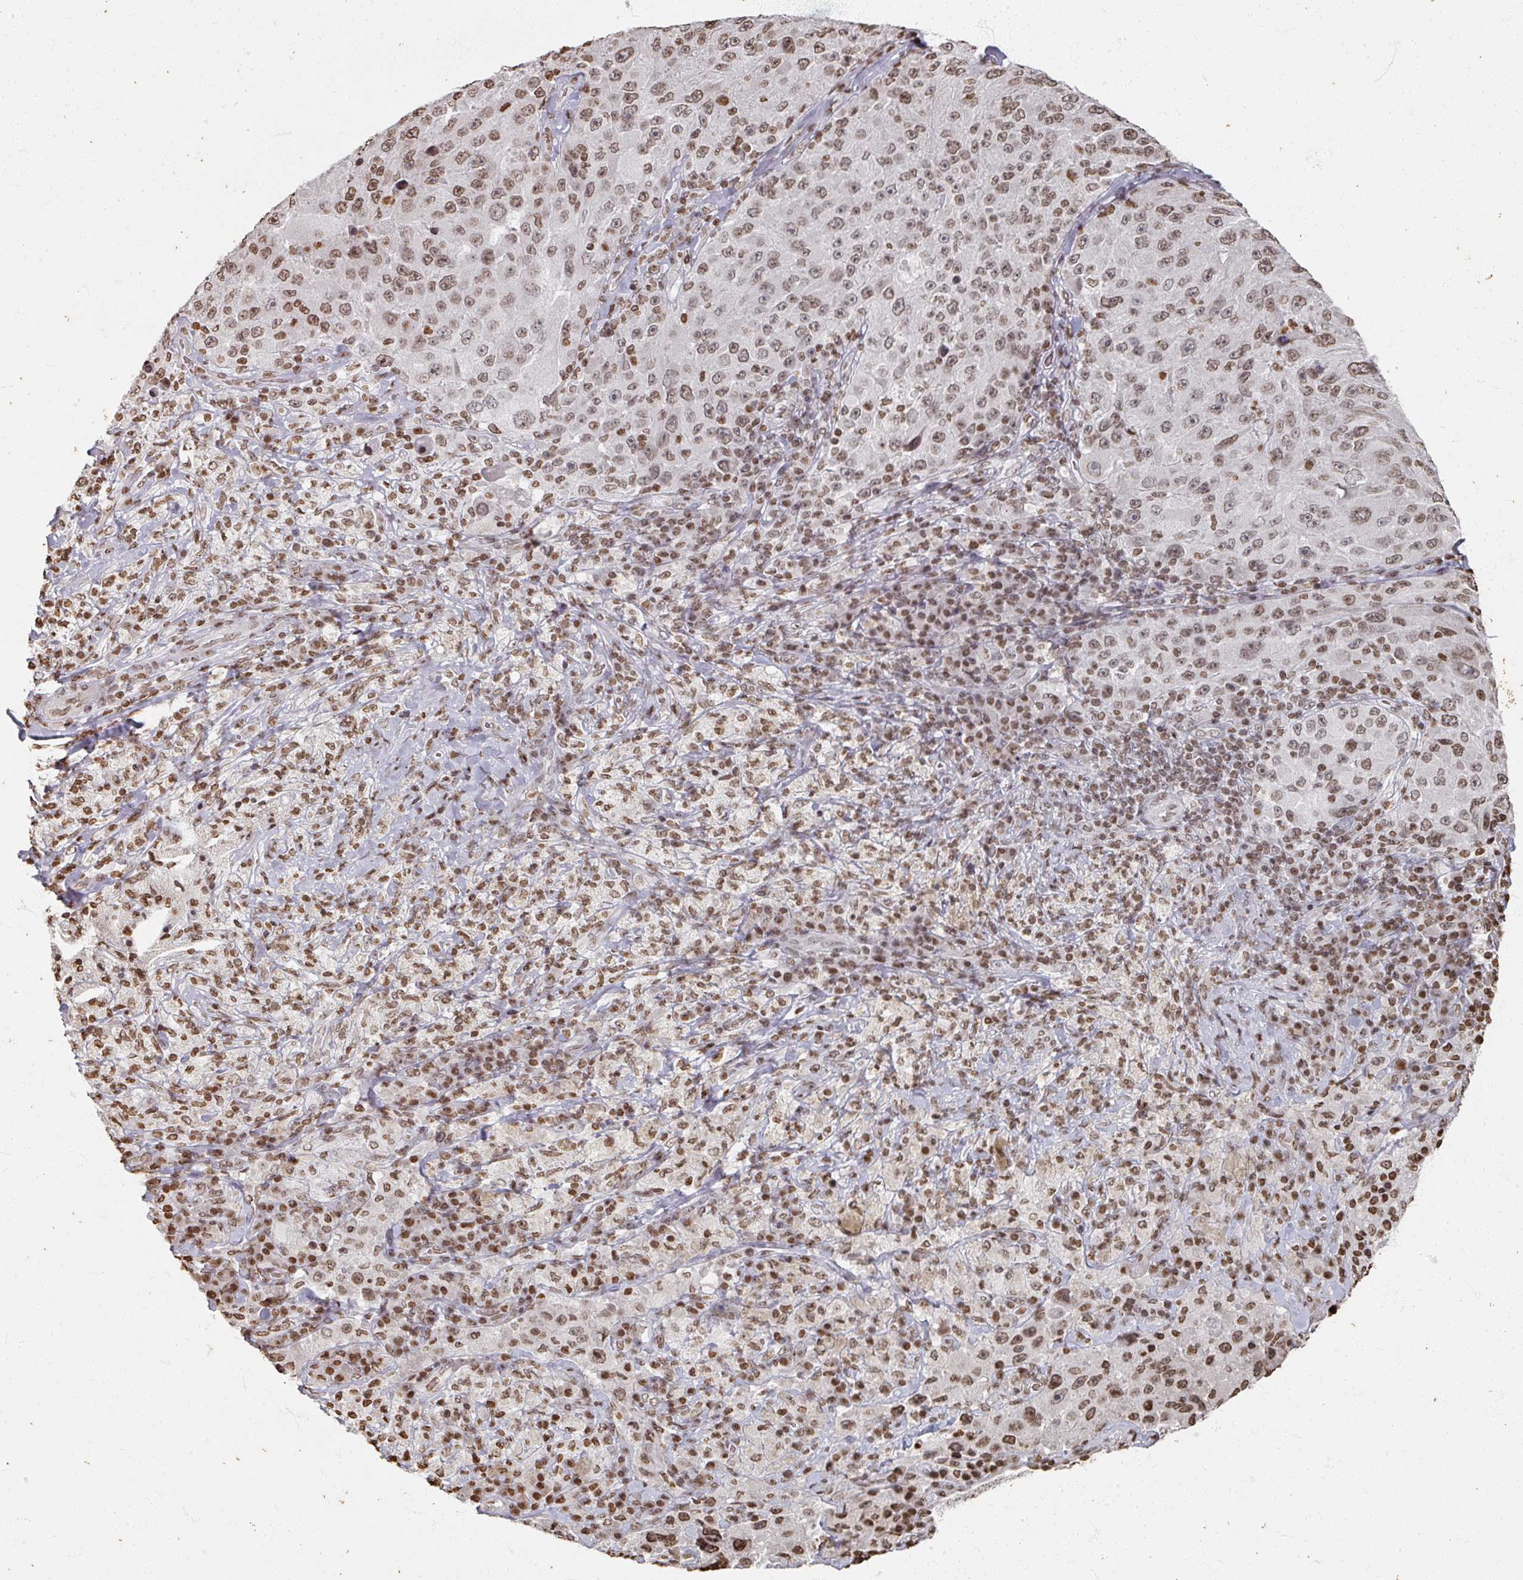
{"staining": {"intensity": "moderate", "quantity": ">75%", "location": "nuclear"}, "tissue": "melanoma", "cell_type": "Tumor cells", "image_type": "cancer", "snomed": [{"axis": "morphology", "description": "Malignant melanoma, Metastatic site"}, {"axis": "topography", "description": "Lymph node"}], "caption": "Approximately >75% of tumor cells in malignant melanoma (metastatic site) display moderate nuclear protein staining as visualized by brown immunohistochemical staining.", "gene": "DCUN1D5", "patient": {"sex": "male", "age": 62}}